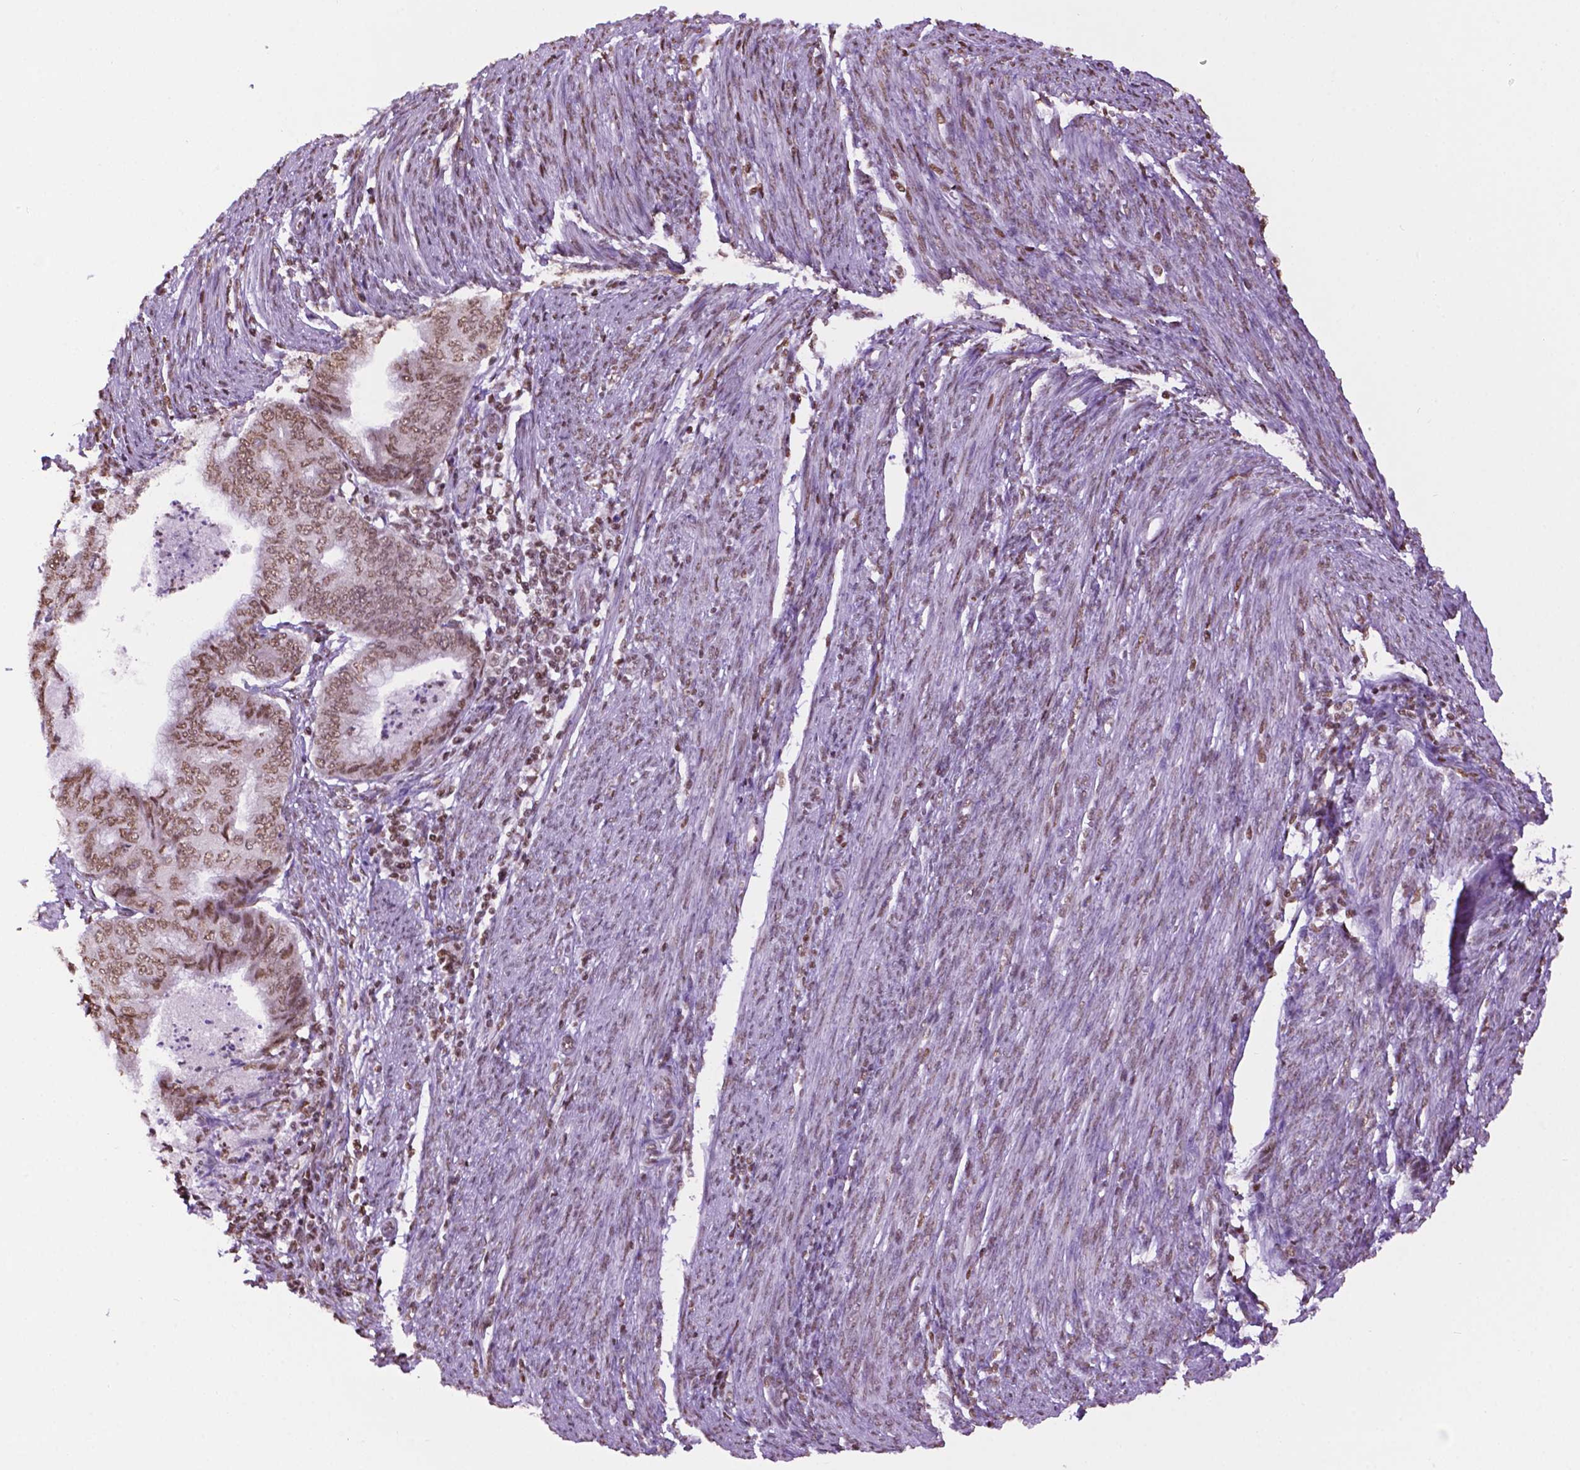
{"staining": {"intensity": "moderate", "quantity": "25%-75%", "location": "nuclear"}, "tissue": "endometrial cancer", "cell_type": "Tumor cells", "image_type": "cancer", "snomed": [{"axis": "morphology", "description": "Adenocarcinoma, NOS"}, {"axis": "topography", "description": "Endometrium"}], "caption": "IHC (DAB) staining of human endometrial cancer exhibits moderate nuclear protein staining in about 25%-75% of tumor cells. (DAB = brown stain, brightfield microscopy at high magnification).", "gene": "COL23A1", "patient": {"sex": "female", "age": 79}}